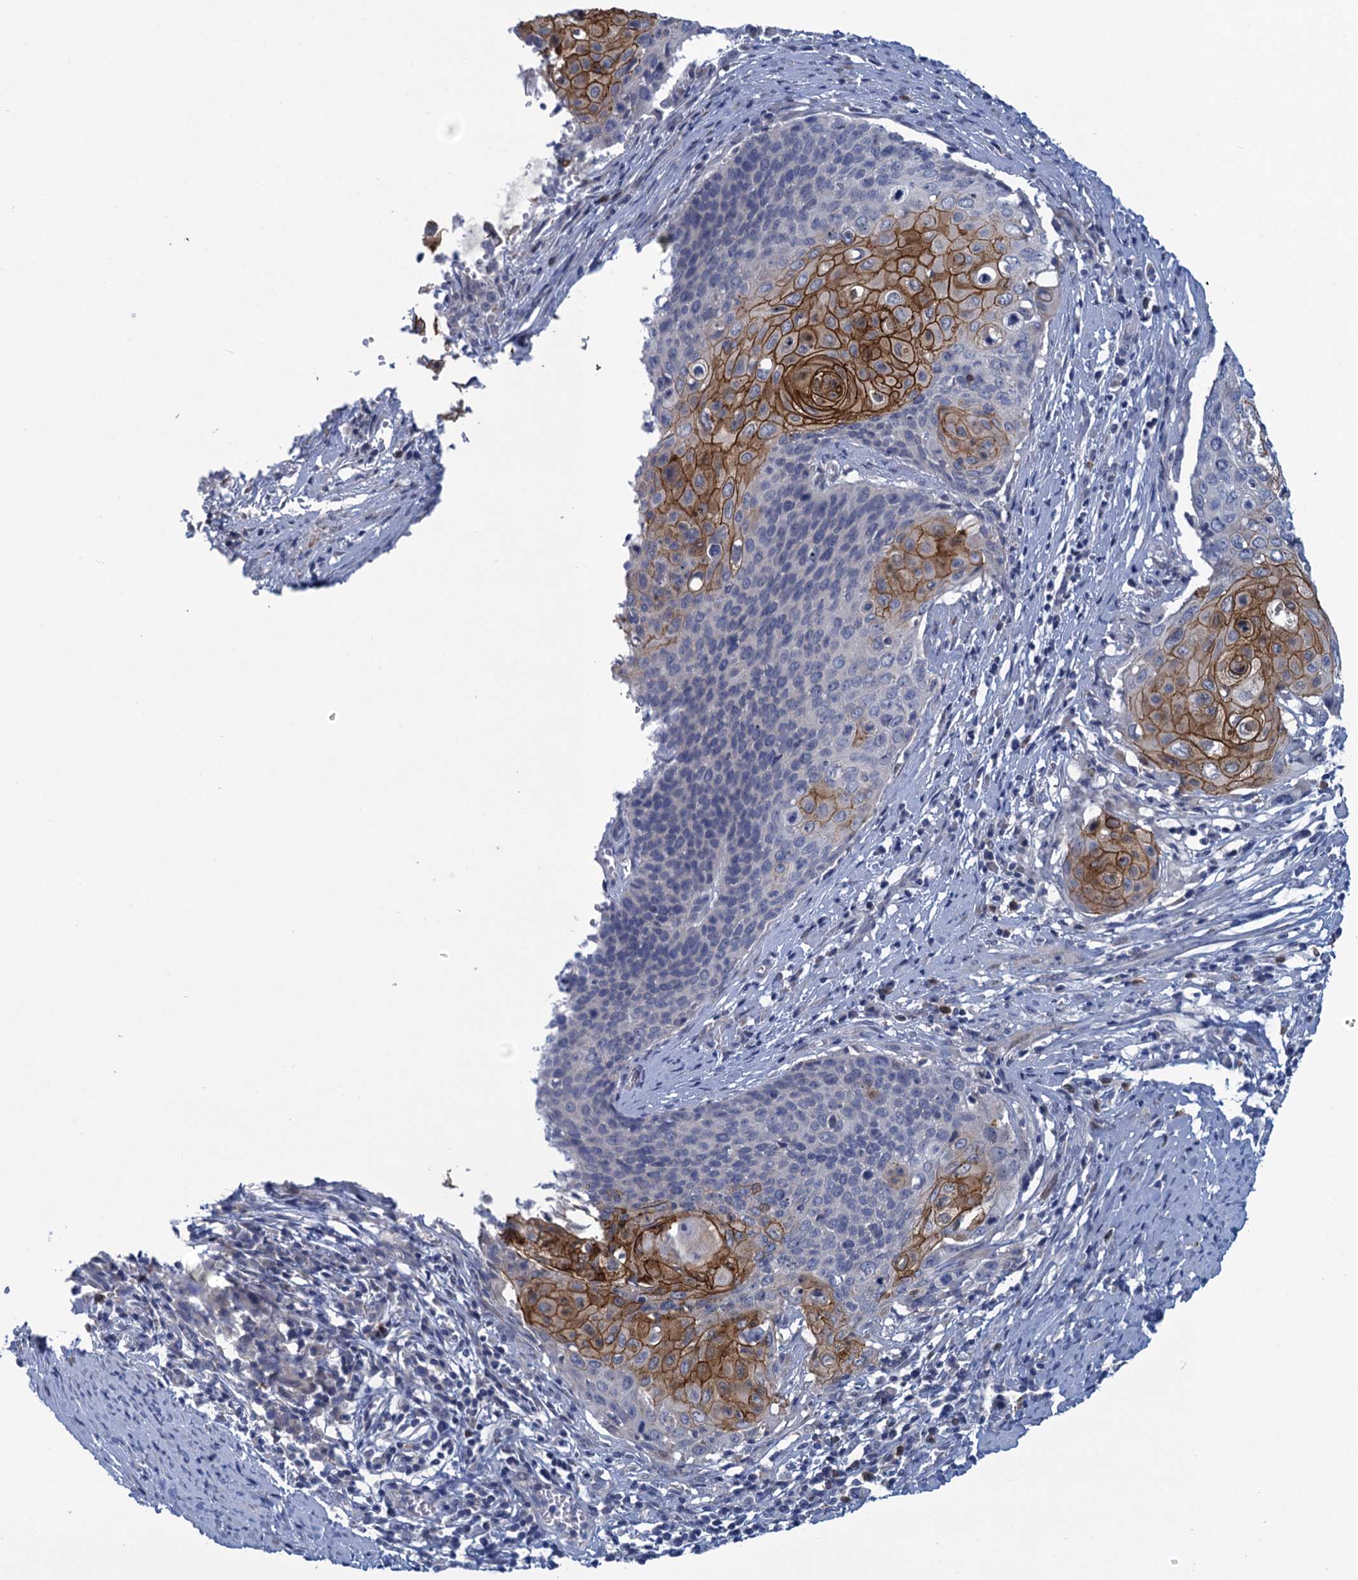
{"staining": {"intensity": "moderate", "quantity": "25%-75%", "location": "cytoplasmic/membranous"}, "tissue": "cervical cancer", "cell_type": "Tumor cells", "image_type": "cancer", "snomed": [{"axis": "morphology", "description": "Squamous cell carcinoma, NOS"}, {"axis": "topography", "description": "Cervix"}], "caption": "Brown immunohistochemical staining in human cervical squamous cell carcinoma displays moderate cytoplasmic/membranous expression in about 25%-75% of tumor cells.", "gene": "SCEL", "patient": {"sex": "female", "age": 39}}